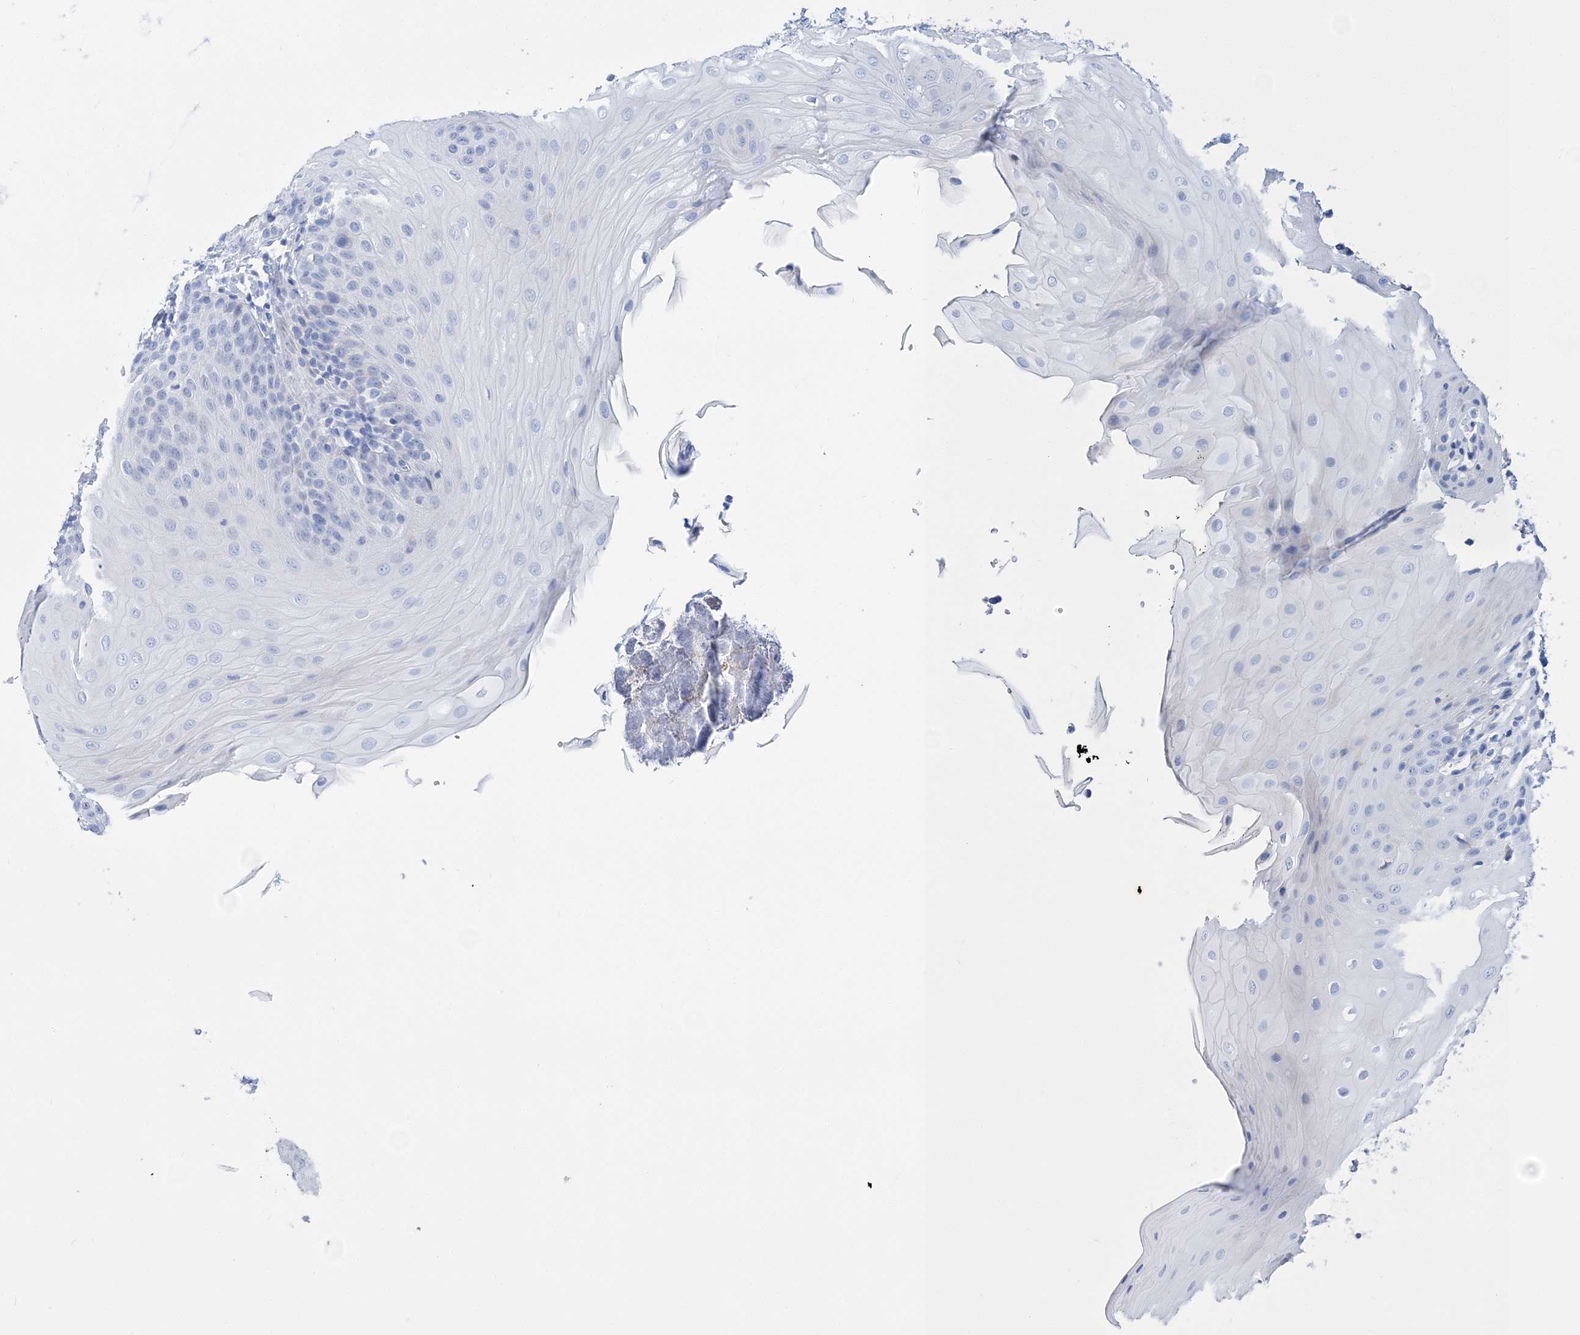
{"staining": {"intensity": "negative", "quantity": "none", "location": "none"}, "tissue": "oral mucosa", "cell_type": "Squamous epithelial cells", "image_type": "normal", "snomed": [{"axis": "morphology", "description": "Normal tissue, NOS"}, {"axis": "topography", "description": "Oral tissue"}], "caption": "This is an immunohistochemistry (IHC) image of normal human oral mucosa. There is no positivity in squamous epithelial cells.", "gene": "TSPYL6", "patient": {"sex": "female", "age": 68}}